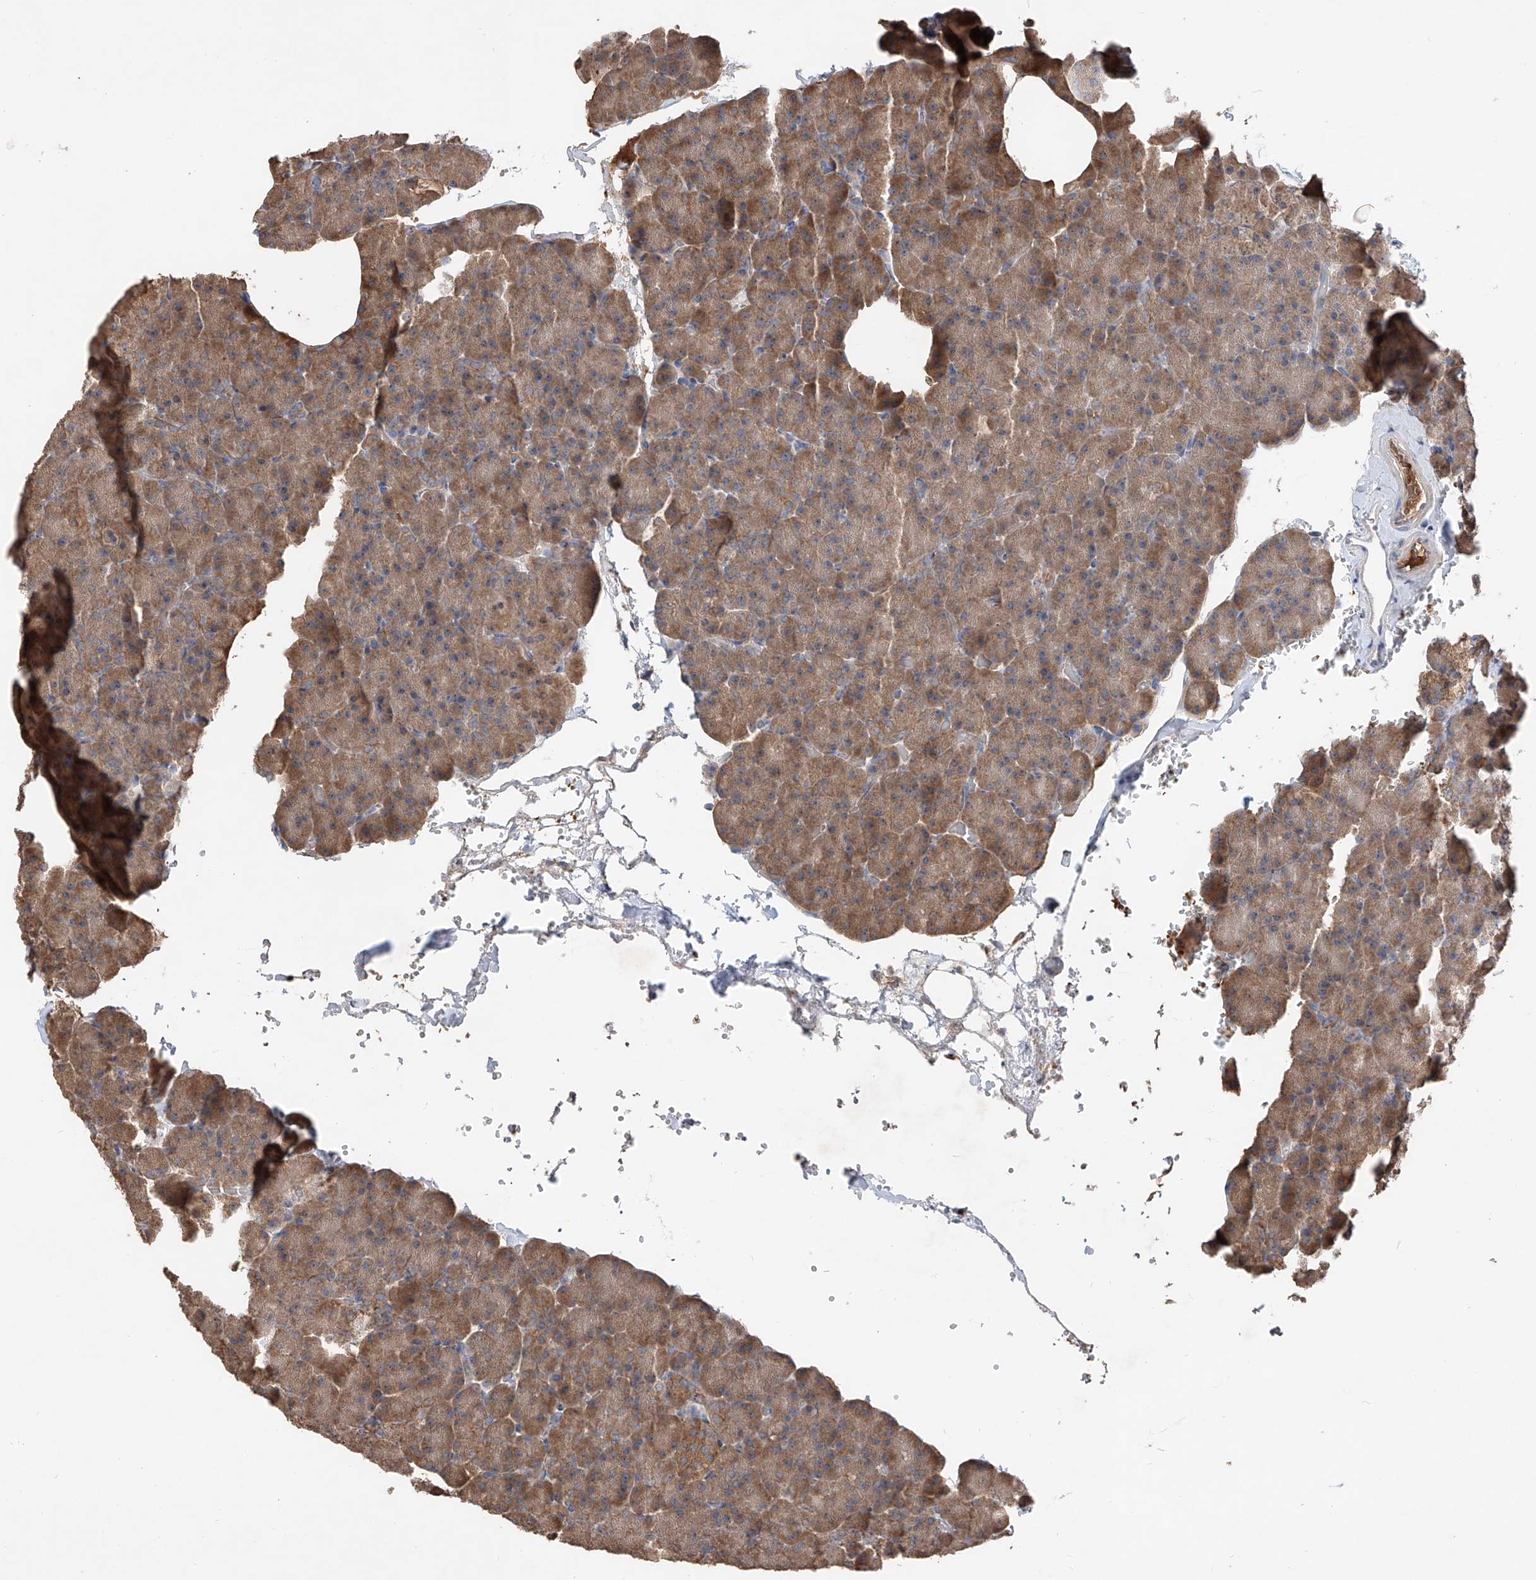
{"staining": {"intensity": "moderate", "quantity": ">75%", "location": "cytoplasmic/membranous"}, "tissue": "pancreas", "cell_type": "Exocrine glandular cells", "image_type": "normal", "snomed": [{"axis": "morphology", "description": "Normal tissue, NOS"}, {"axis": "morphology", "description": "Carcinoid, malignant, NOS"}, {"axis": "topography", "description": "Pancreas"}], "caption": "Pancreas was stained to show a protein in brown. There is medium levels of moderate cytoplasmic/membranous staining in about >75% of exocrine glandular cells. The staining was performed using DAB, with brown indicating positive protein expression. Nuclei are stained blue with hematoxylin.", "gene": "EDN1", "patient": {"sex": "female", "age": 35}}